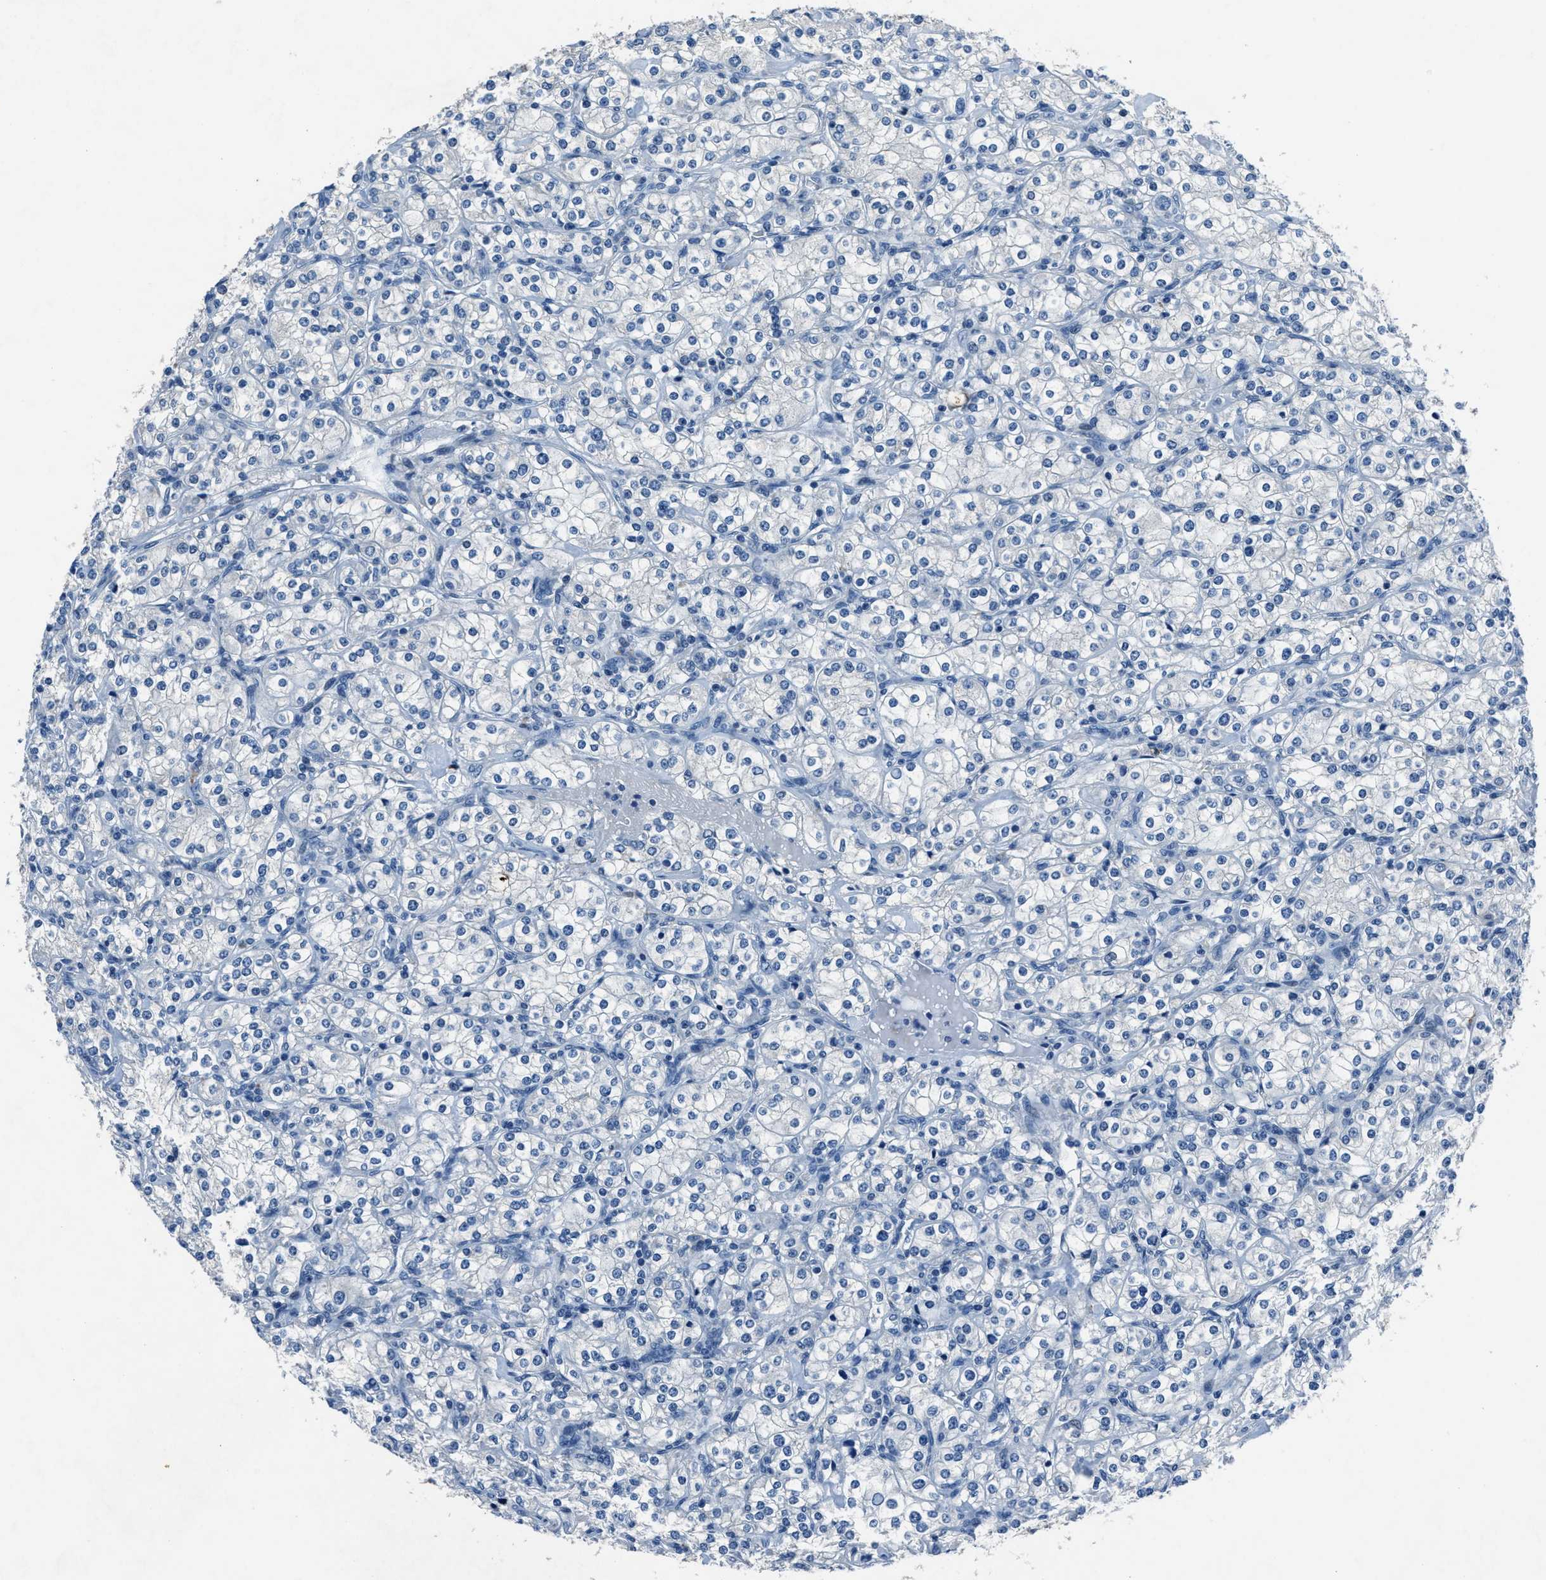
{"staining": {"intensity": "negative", "quantity": "none", "location": "none"}, "tissue": "renal cancer", "cell_type": "Tumor cells", "image_type": "cancer", "snomed": [{"axis": "morphology", "description": "Adenocarcinoma, NOS"}, {"axis": "topography", "description": "Kidney"}], "caption": "Human renal cancer stained for a protein using IHC demonstrates no positivity in tumor cells.", "gene": "ADAM2", "patient": {"sex": "male", "age": 77}}